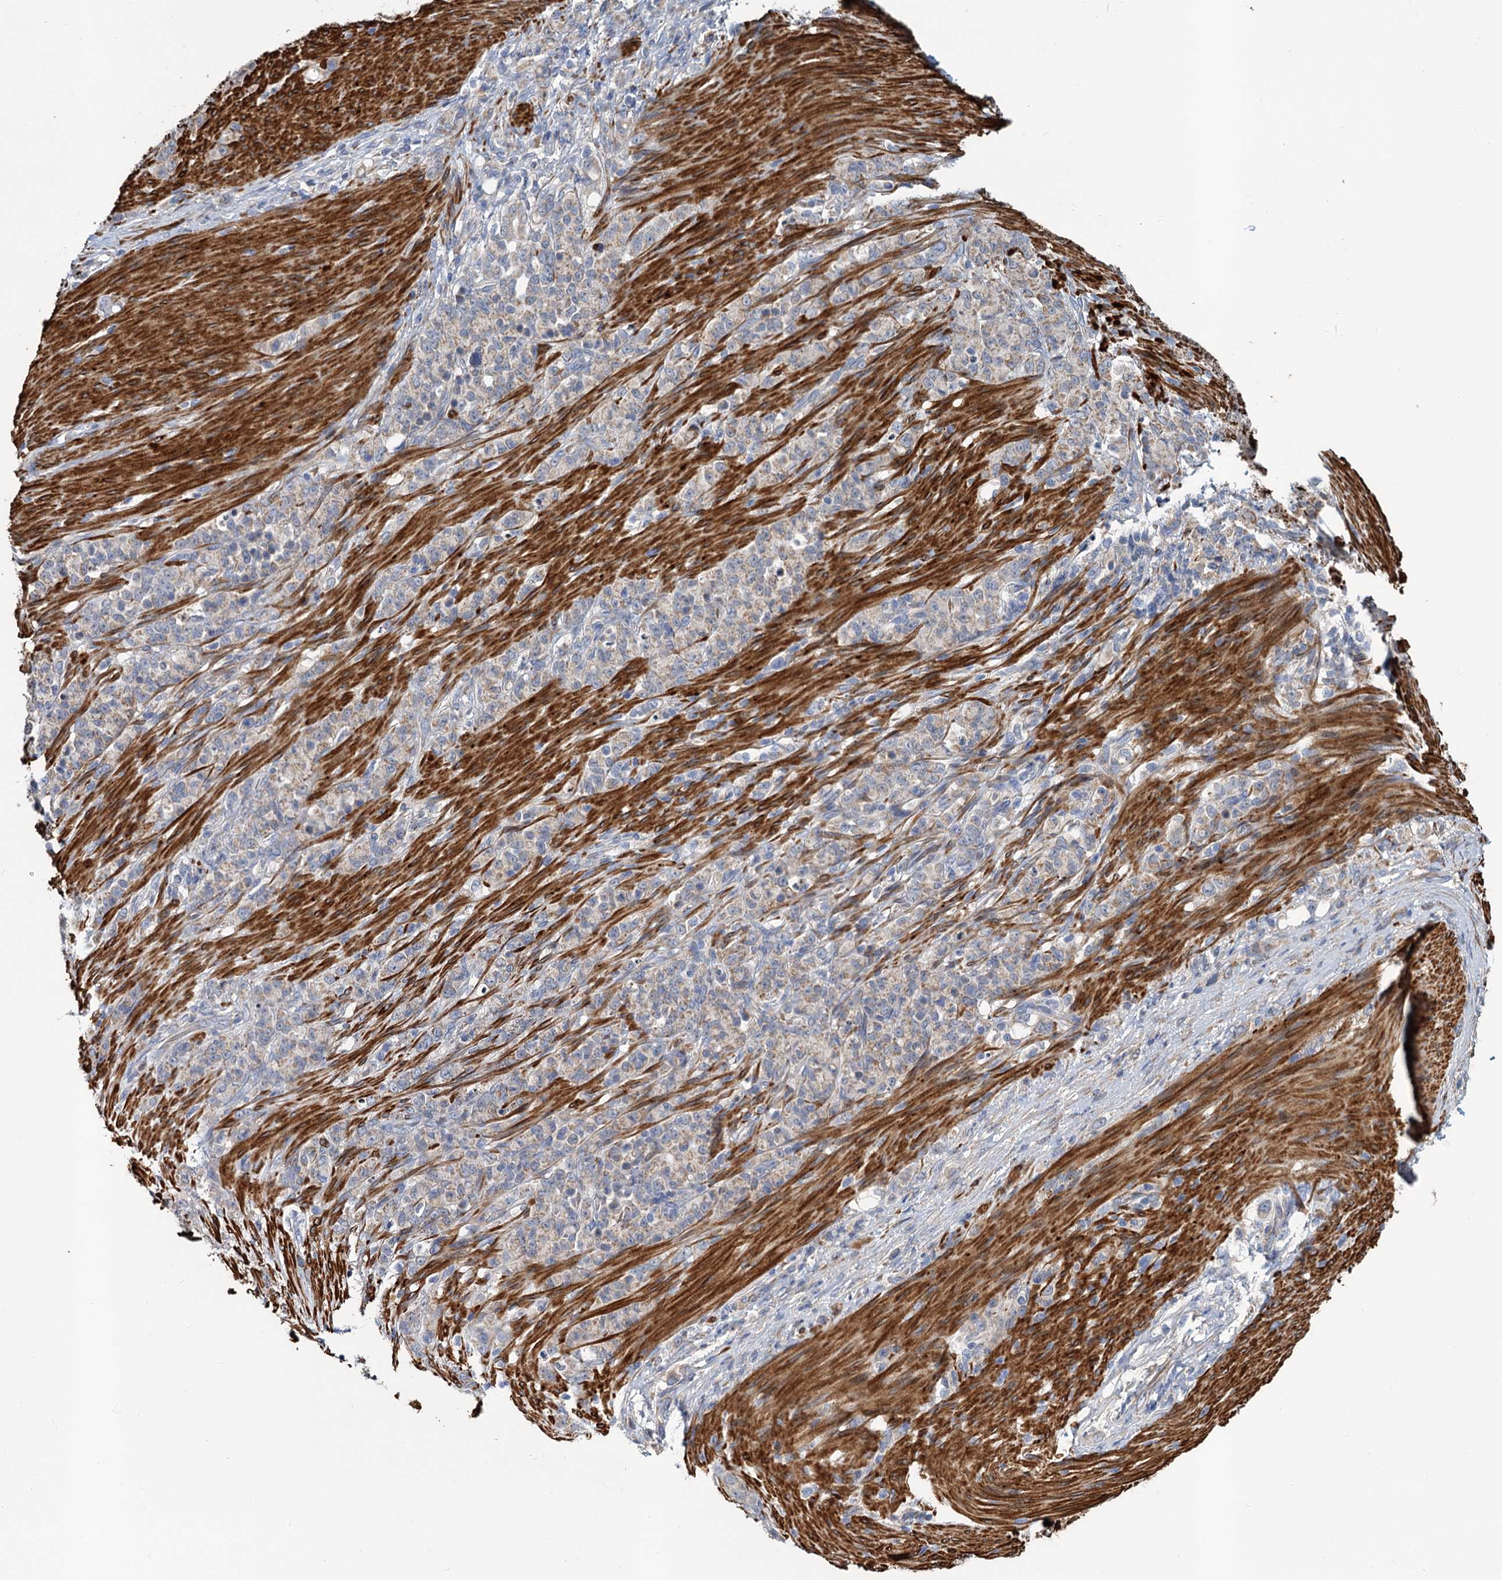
{"staining": {"intensity": "weak", "quantity": "<25%", "location": "cytoplasmic/membranous"}, "tissue": "stomach cancer", "cell_type": "Tumor cells", "image_type": "cancer", "snomed": [{"axis": "morphology", "description": "Adenocarcinoma, NOS"}, {"axis": "topography", "description": "Stomach"}], "caption": "The image displays no significant positivity in tumor cells of adenocarcinoma (stomach). (DAB (3,3'-diaminobenzidine) immunohistochemistry with hematoxylin counter stain).", "gene": "ALKBH7", "patient": {"sex": "female", "age": 79}}